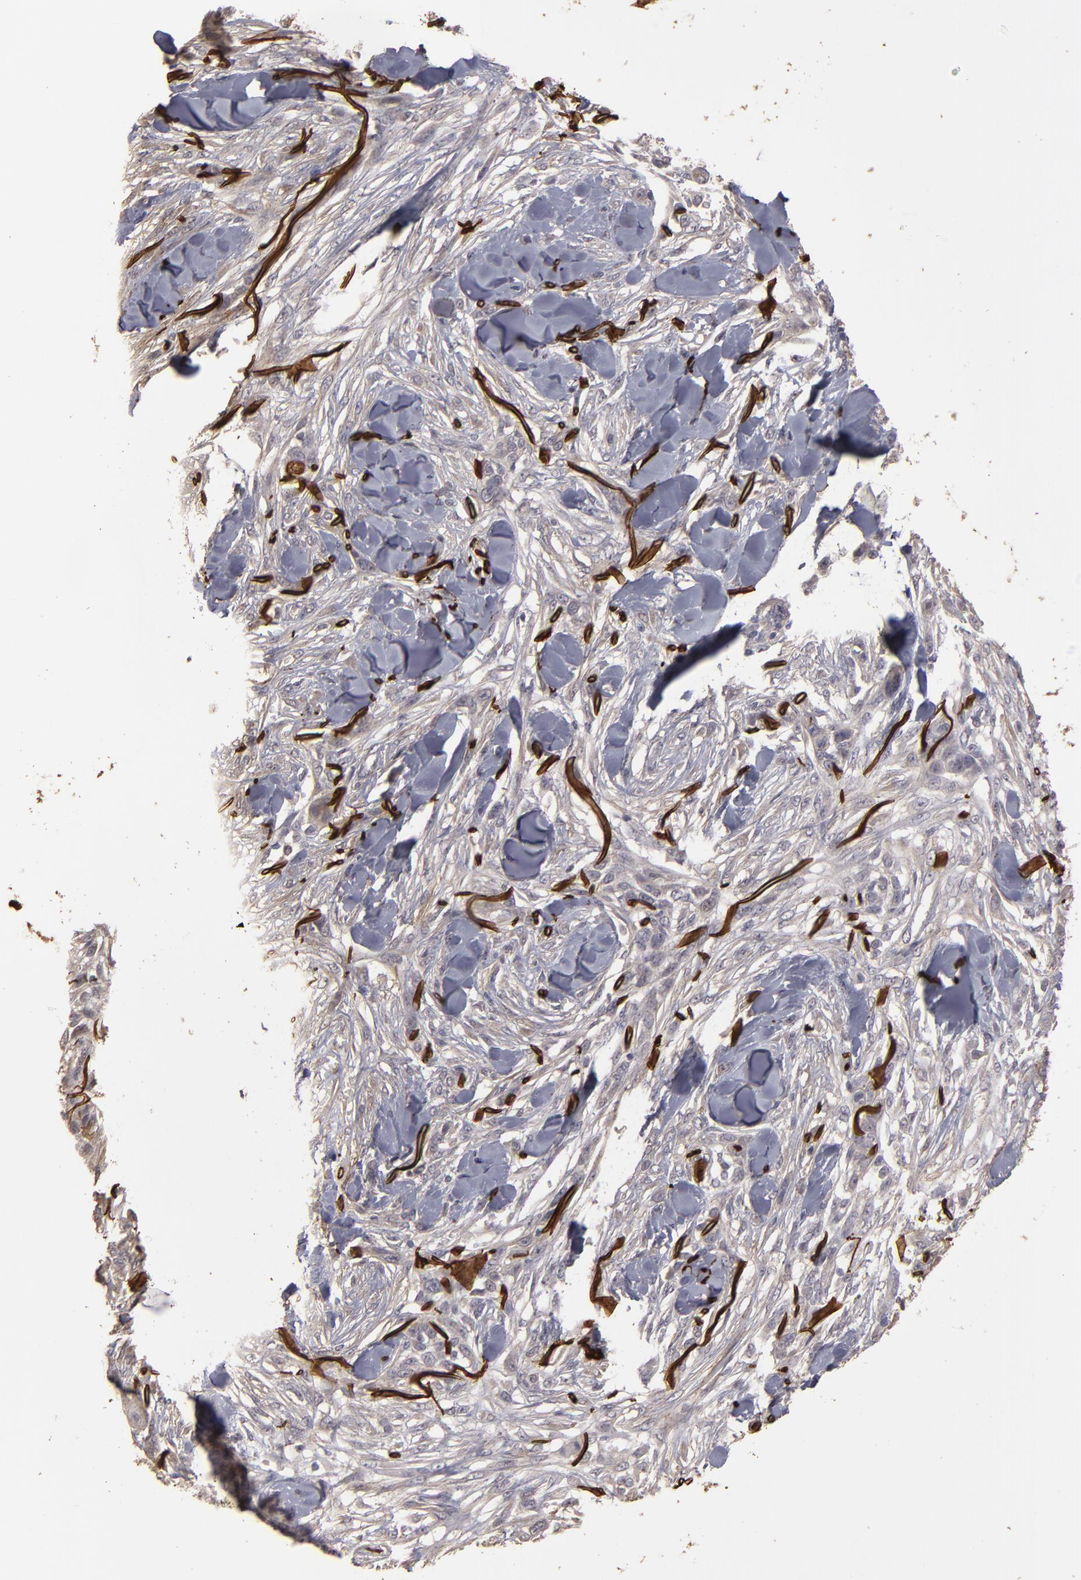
{"staining": {"intensity": "weak", "quantity": ">75%", "location": "cytoplasmic/membranous"}, "tissue": "skin cancer", "cell_type": "Tumor cells", "image_type": "cancer", "snomed": [{"axis": "morphology", "description": "Squamous cell carcinoma, NOS"}, {"axis": "topography", "description": "Skin"}], "caption": "Skin cancer (squamous cell carcinoma) tissue reveals weak cytoplasmic/membranous staining in about >75% of tumor cells, visualized by immunohistochemistry.", "gene": "CD55", "patient": {"sex": "female", "age": 59}}